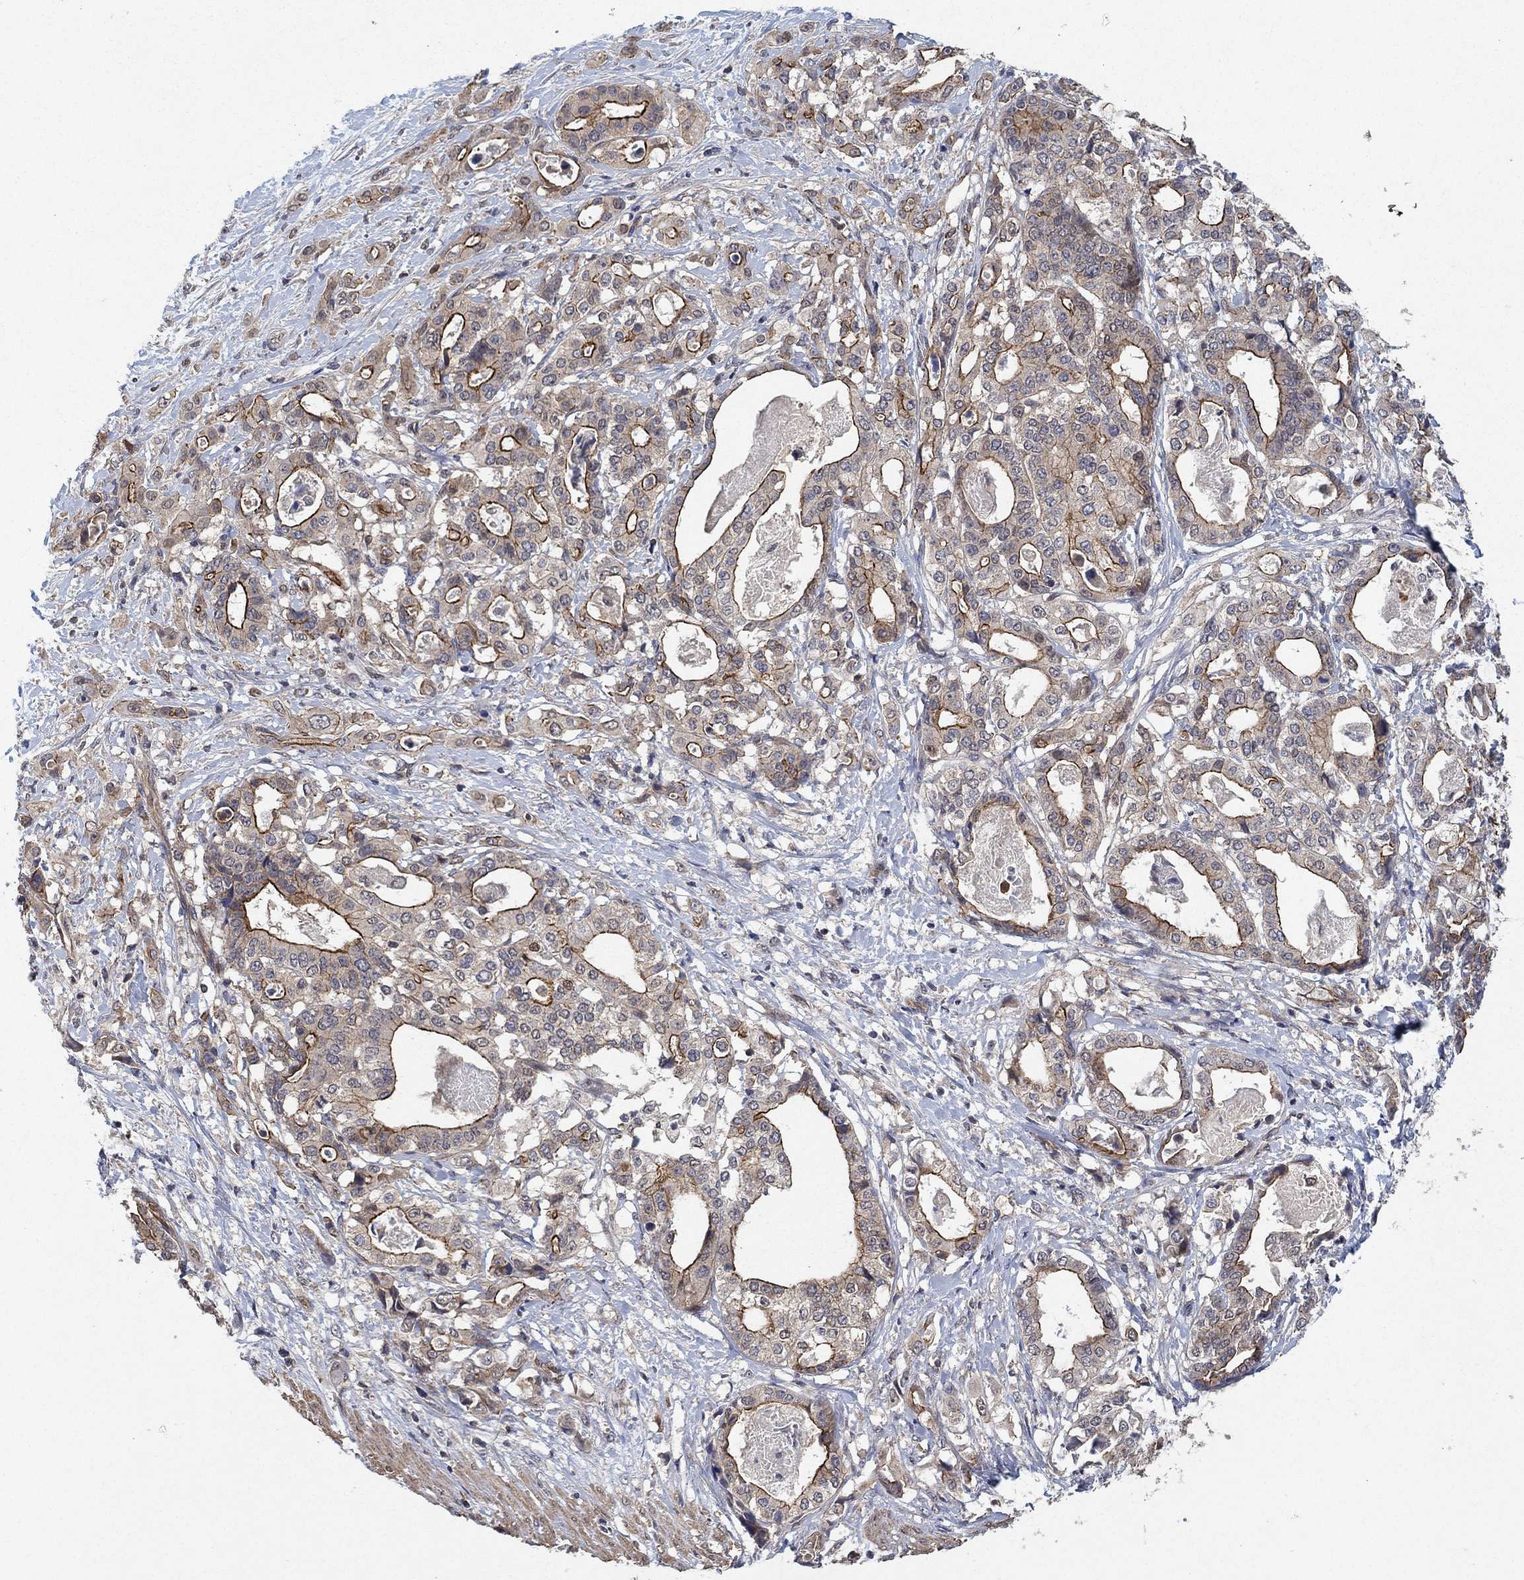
{"staining": {"intensity": "strong", "quantity": "<25%", "location": "cytoplasmic/membranous"}, "tissue": "stomach cancer", "cell_type": "Tumor cells", "image_type": "cancer", "snomed": [{"axis": "morphology", "description": "Adenocarcinoma, NOS"}, {"axis": "topography", "description": "Stomach"}], "caption": "This is a histology image of immunohistochemistry (IHC) staining of stomach adenocarcinoma, which shows strong positivity in the cytoplasmic/membranous of tumor cells.", "gene": "MCUR1", "patient": {"sex": "male", "age": 48}}